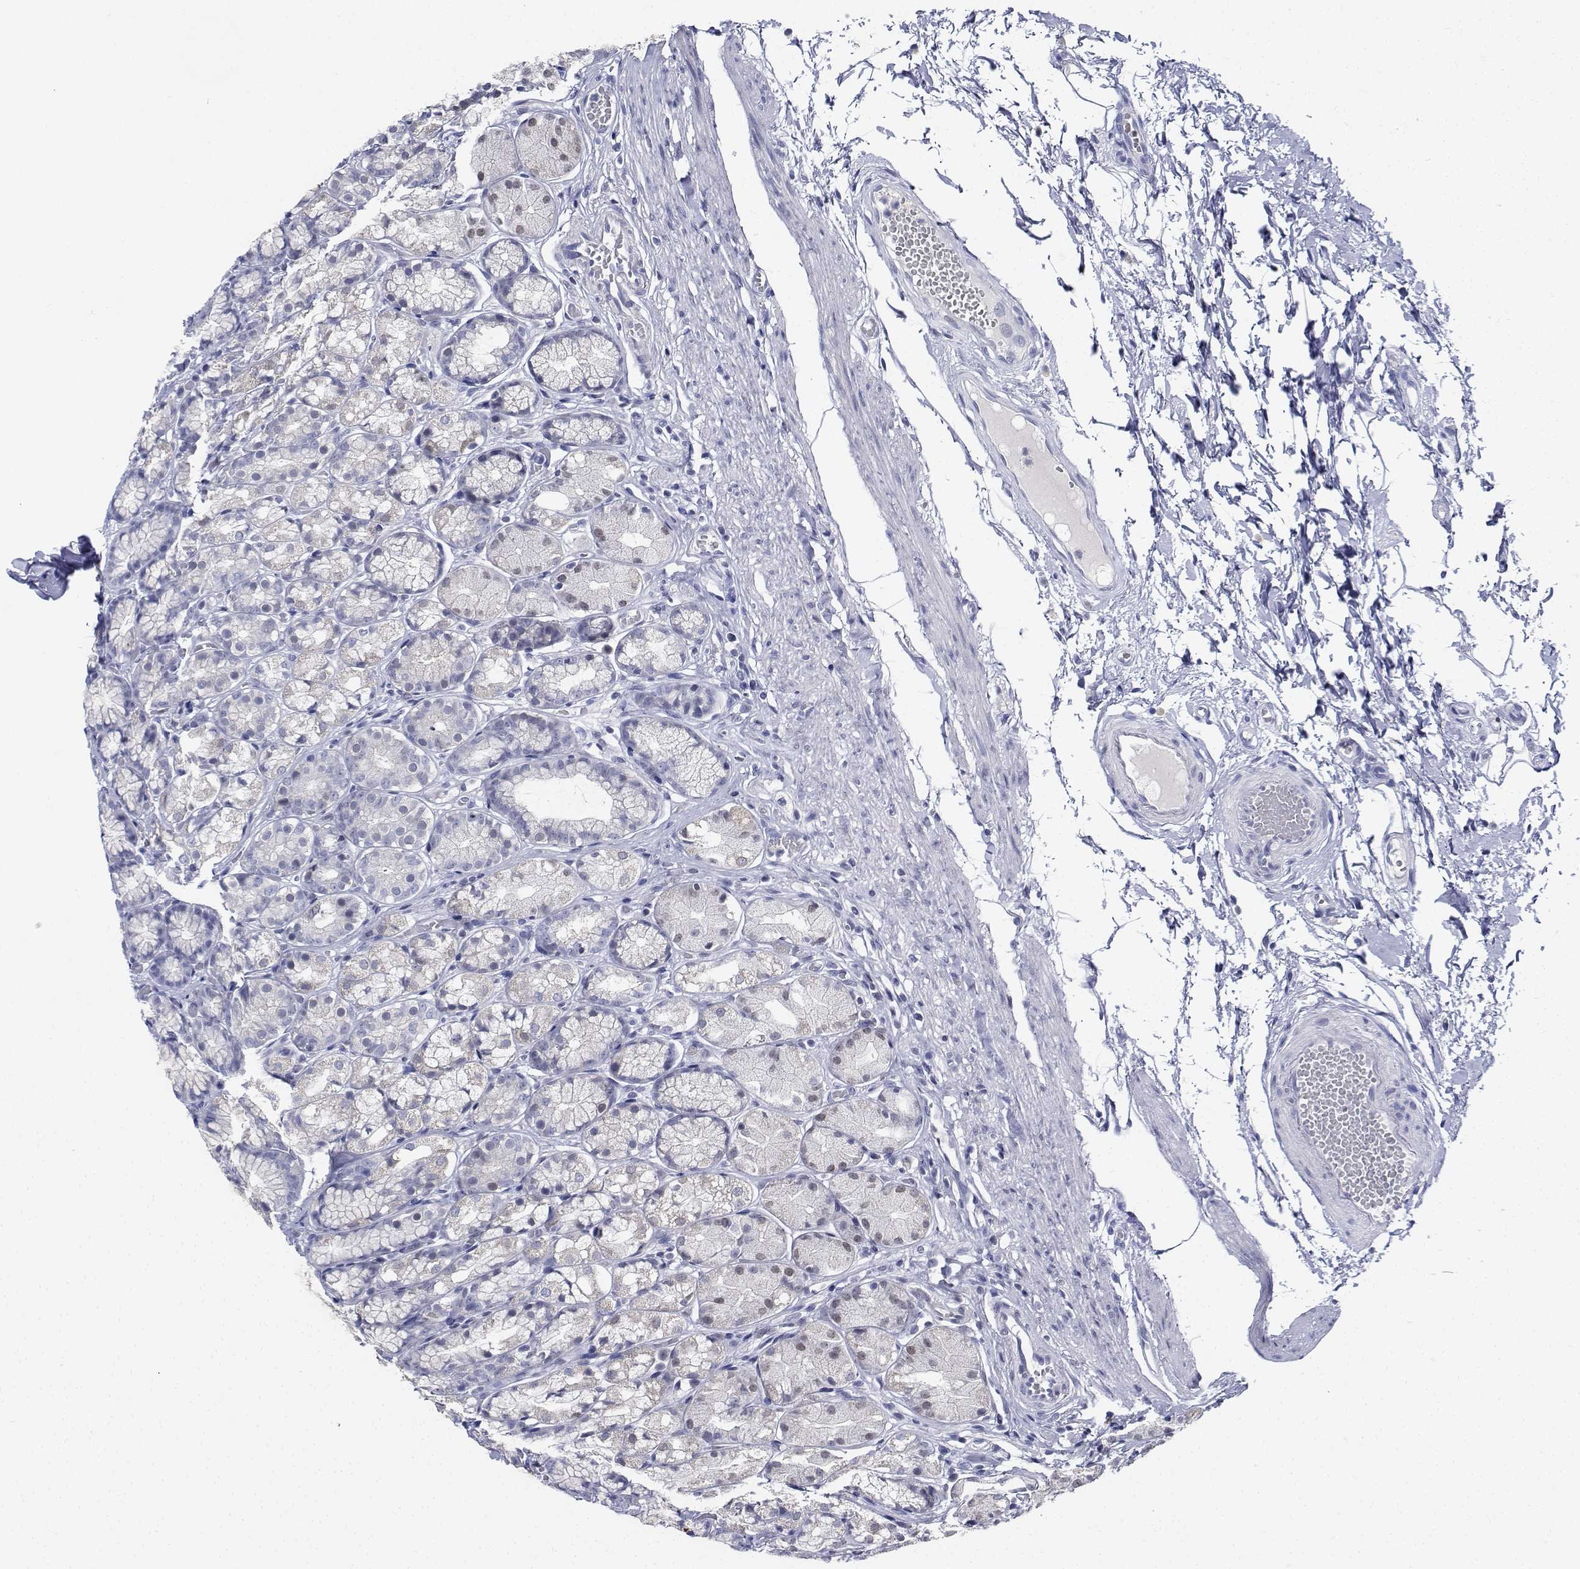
{"staining": {"intensity": "negative", "quantity": "none", "location": "none"}, "tissue": "stomach", "cell_type": "Glandular cells", "image_type": "normal", "snomed": [{"axis": "morphology", "description": "Normal tissue, NOS"}, {"axis": "topography", "description": "Stomach"}], "caption": "IHC micrograph of unremarkable stomach: stomach stained with DAB exhibits no significant protein staining in glandular cells.", "gene": "PLXNA4", "patient": {"sex": "male", "age": 70}}